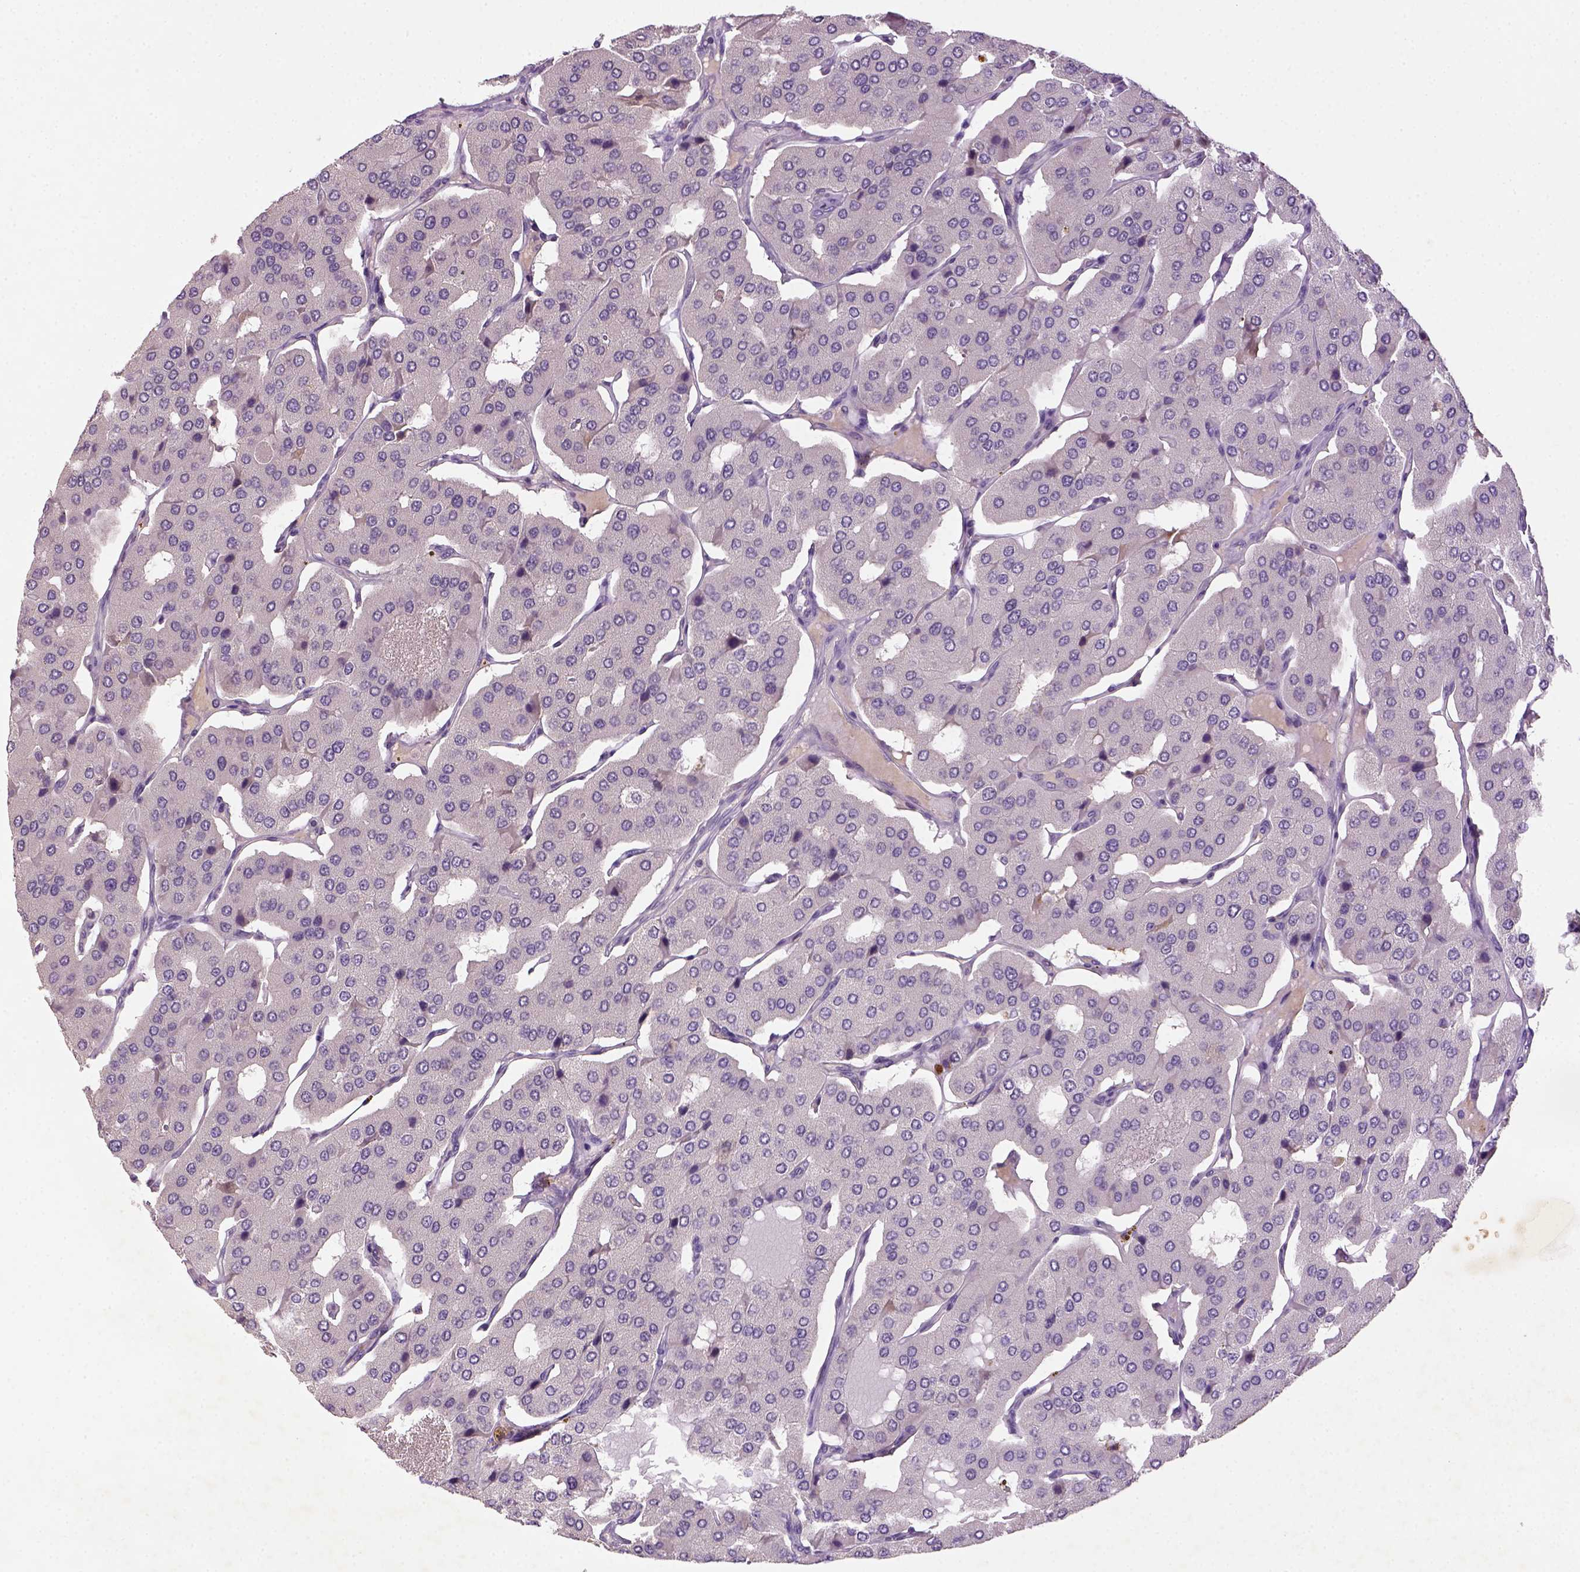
{"staining": {"intensity": "negative", "quantity": "none", "location": "none"}, "tissue": "parathyroid gland", "cell_type": "Glandular cells", "image_type": "normal", "snomed": [{"axis": "morphology", "description": "Normal tissue, NOS"}, {"axis": "morphology", "description": "Adenoma, NOS"}, {"axis": "topography", "description": "Parathyroid gland"}], "caption": "There is no significant expression in glandular cells of parathyroid gland. (DAB immunohistochemistry with hematoxylin counter stain).", "gene": "NLGN2", "patient": {"sex": "female", "age": 86}}